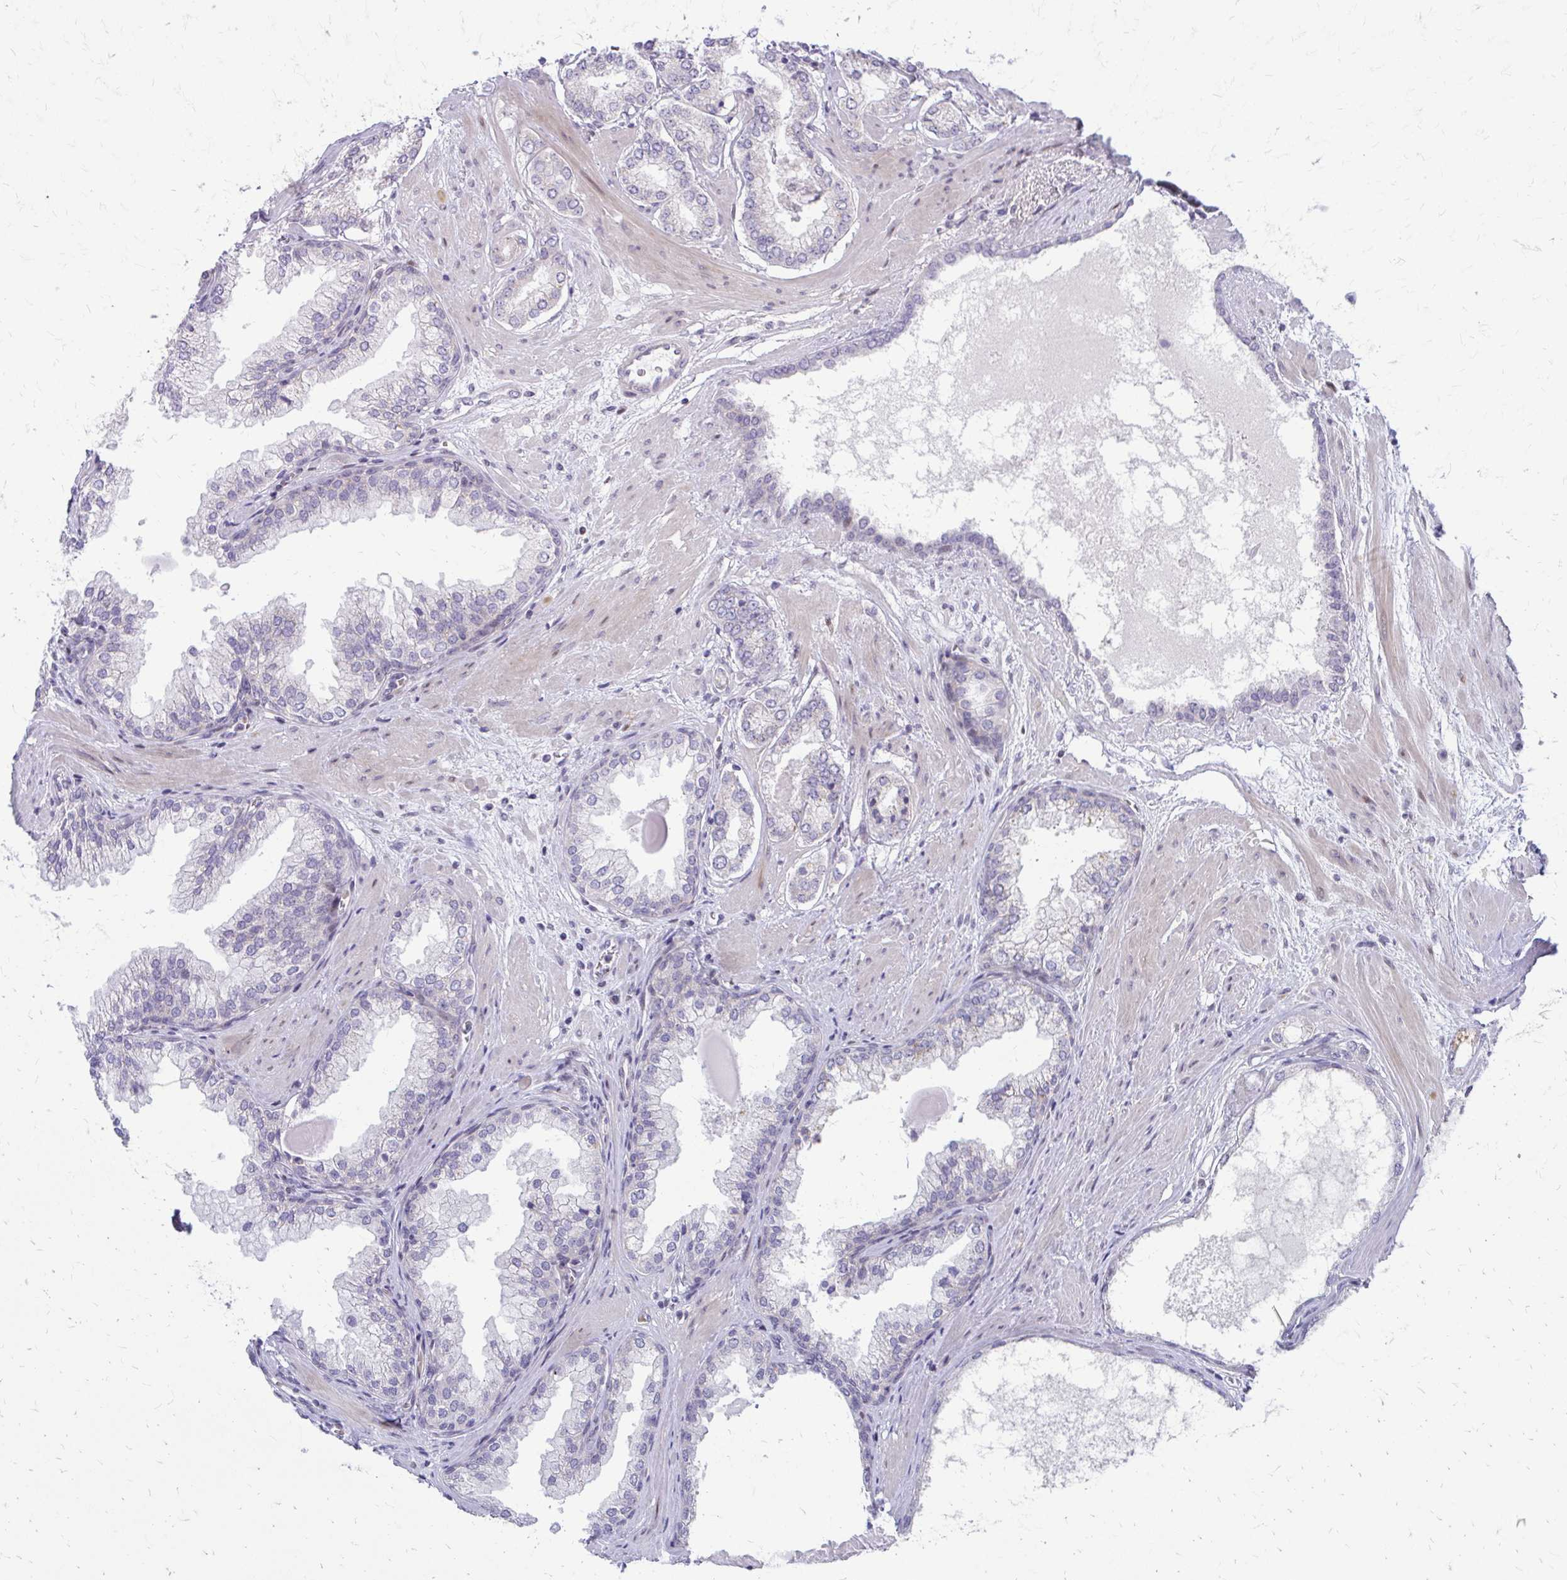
{"staining": {"intensity": "negative", "quantity": "none", "location": "none"}, "tissue": "prostate cancer", "cell_type": "Tumor cells", "image_type": "cancer", "snomed": [{"axis": "morphology", "description": "Adenocarcinoma, Low grade"}, {"axis": "topography", "description": "Prostate"}], "caption": "Adenocarcinoma (low-grade) (prostate) was stained to show a protein in brown. There is no significant positivity in tumor cells.", "gene": "PPDPFL", "patient": {"sex": "male", "age": 64}}